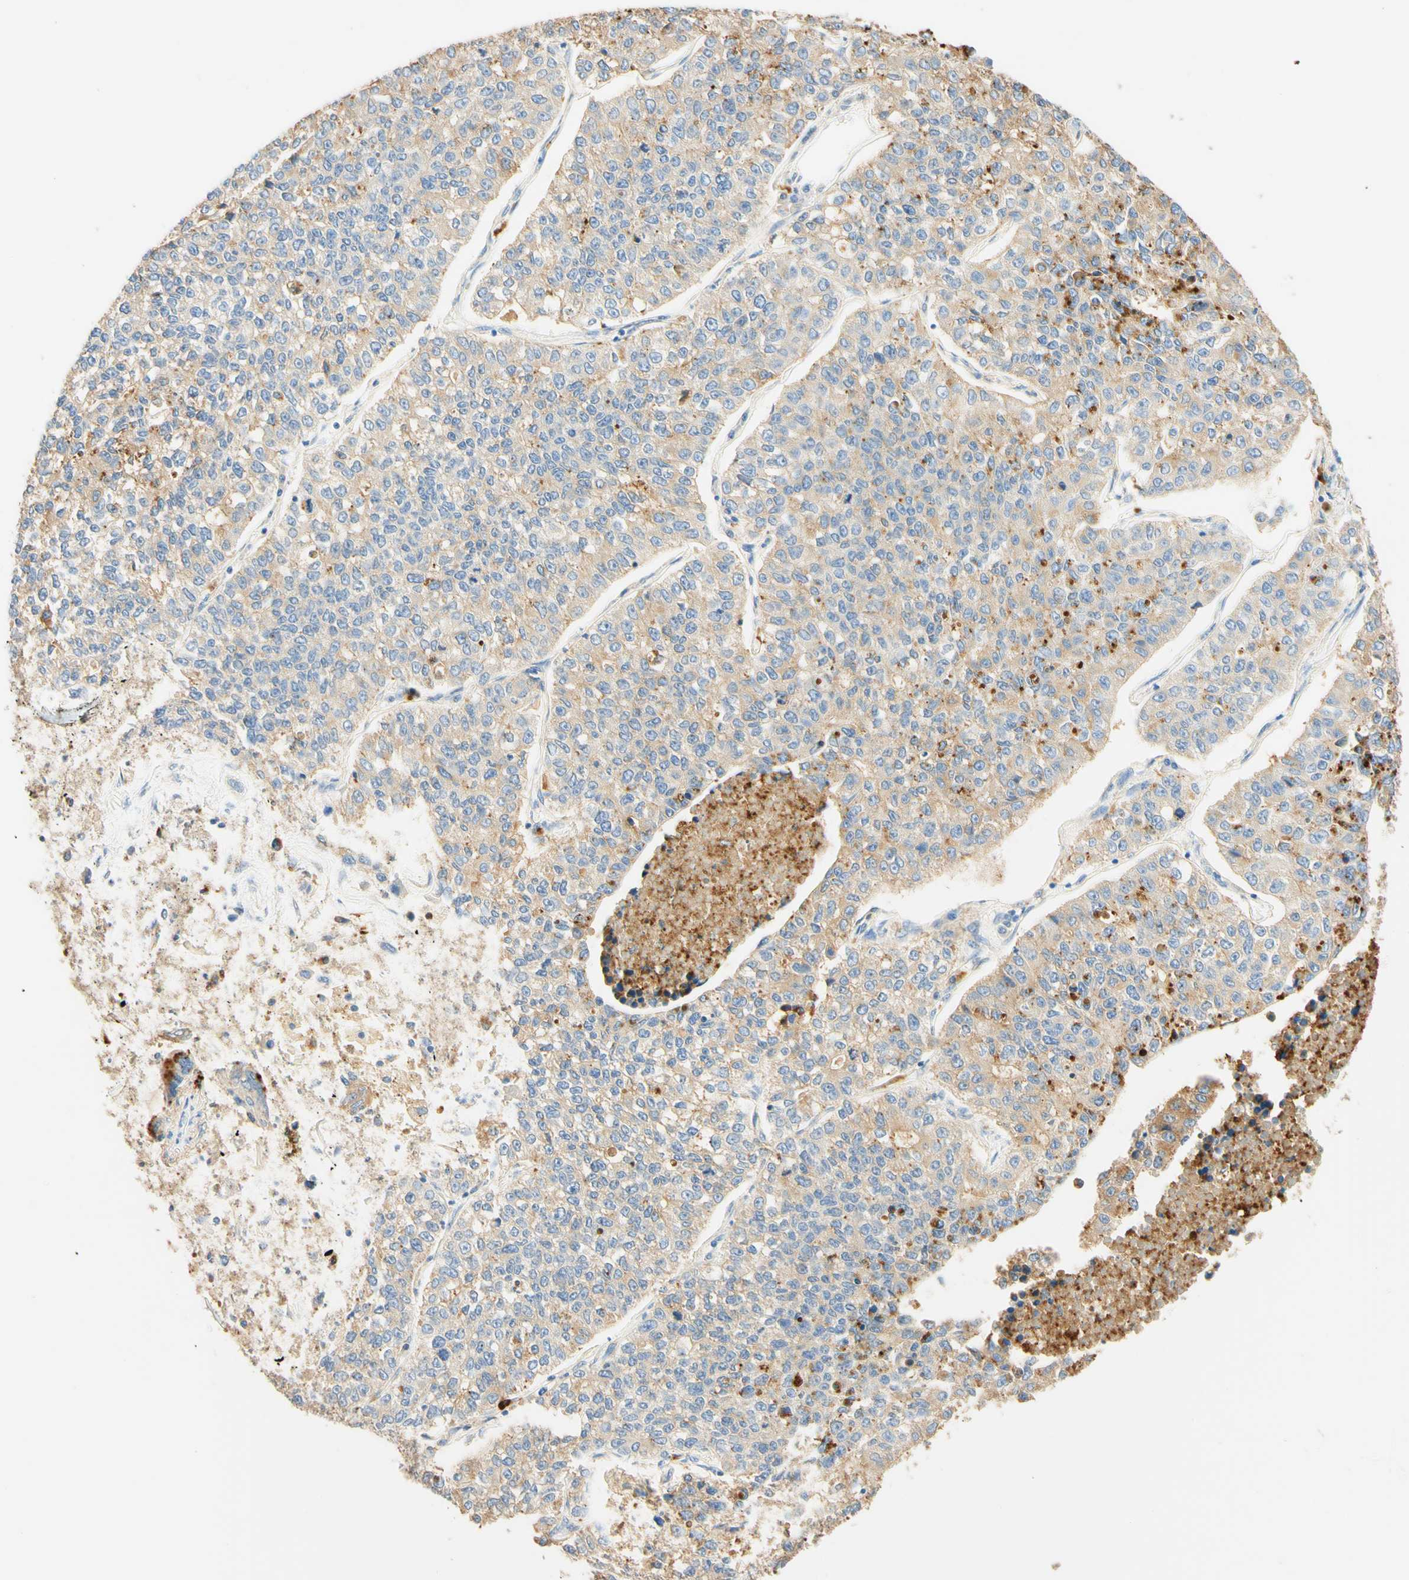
{"staining": {"intensity": "weak", "quantity": ">75%", "location": "cytoplasmic/membranous"}, "tissue": "lung cancer", "cell_type": "Tumor cells", "image_type": "cancer", "snomed": [{"axis": "morphology", "description": "Adenocarcinoma, NOS"}, {"axis": "topography", "description": "Lung"}], "caption": "This photomicrograph demonstrates lung cancer (adenocarcinoma) stained with immunohistochemistry to label a protein in brown. The cytoplasmic/membranous of tumor cells show weak positivity for the protein. Nuclei are counter-stained blue.", "gene": "CD63", "patient": {"sex": "male", "age": 49}}